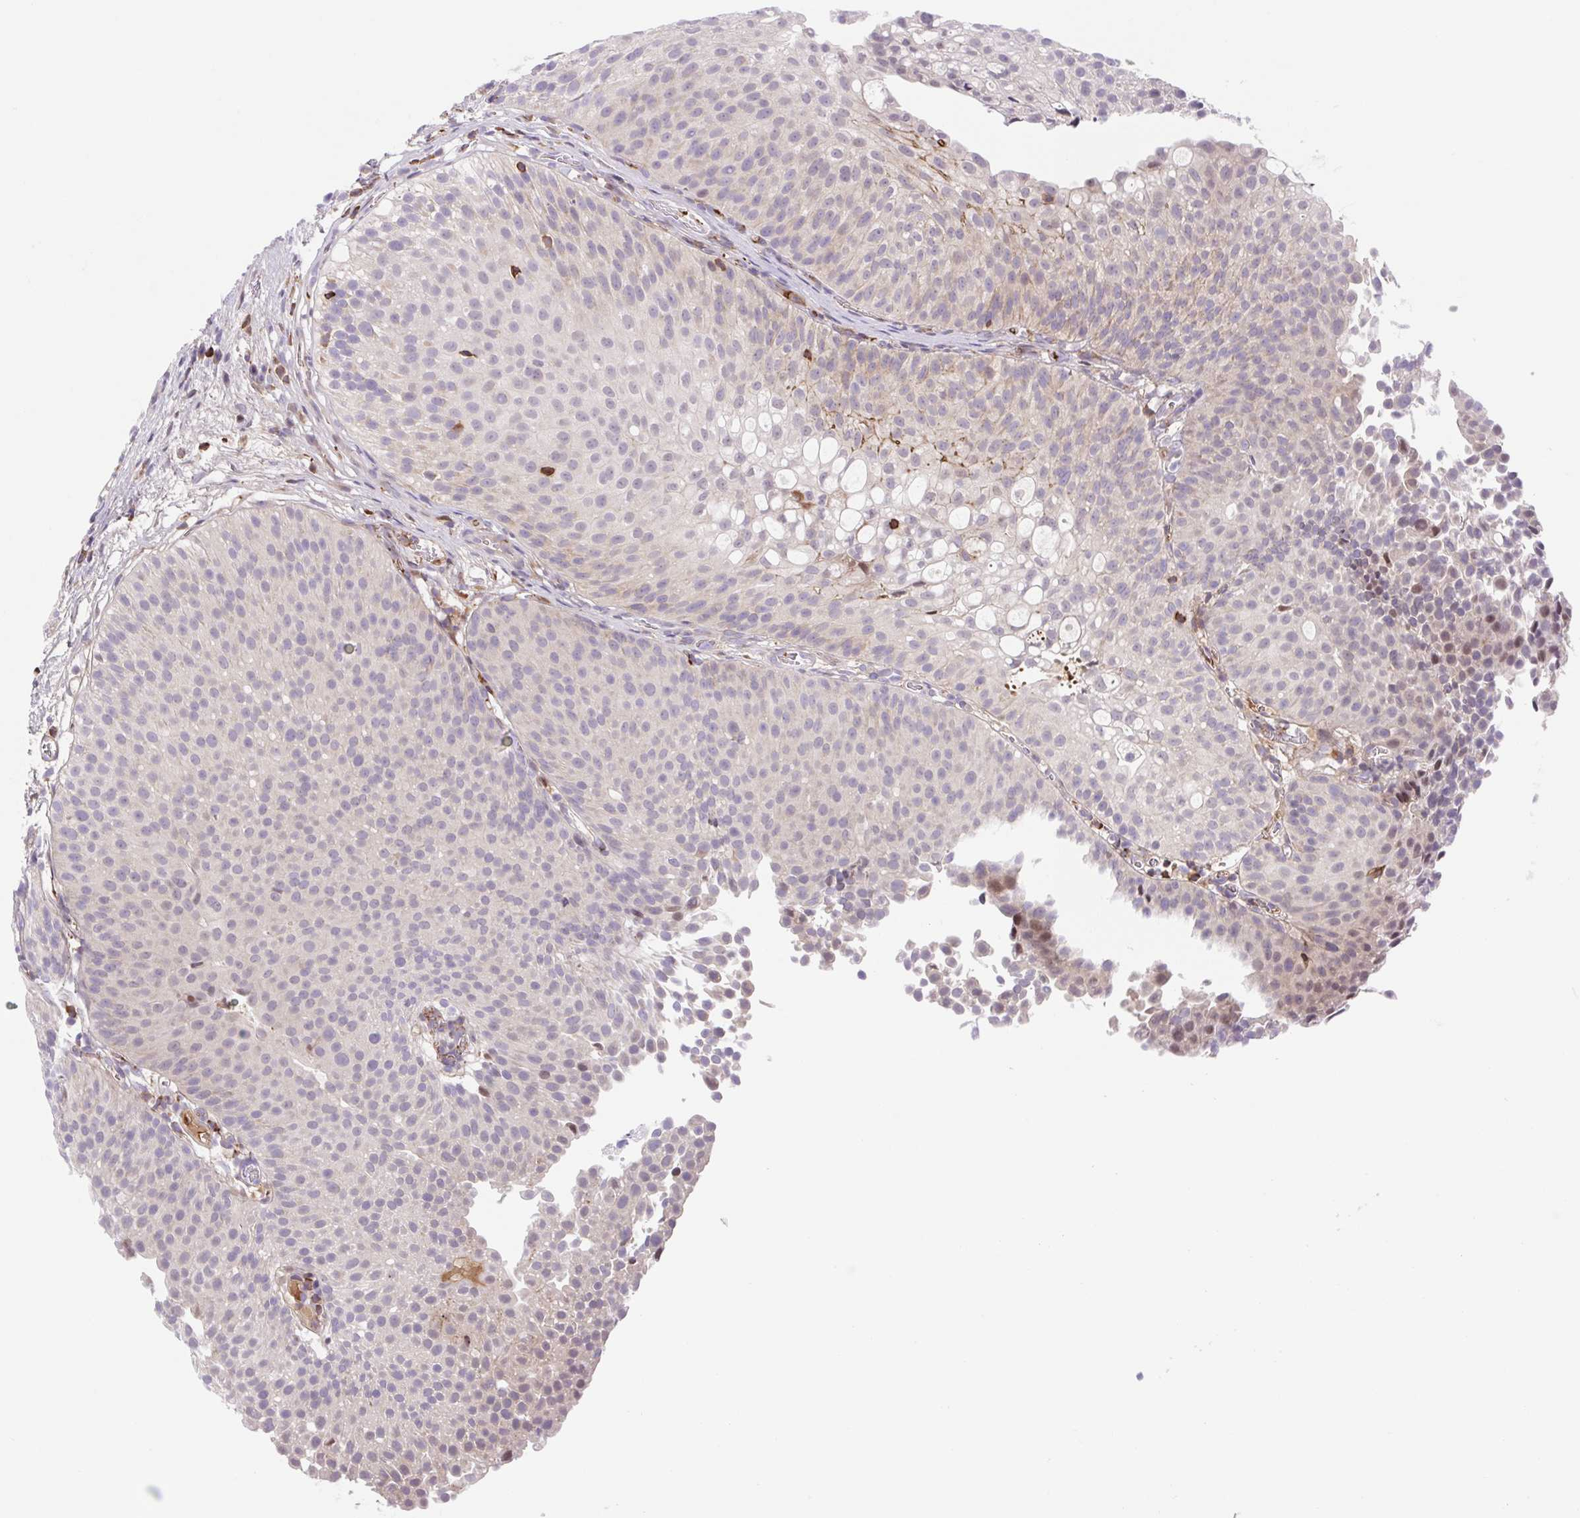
{"staining": {"intensity": "negative", "quantity": "none", "location": "none"}, "tissue": "urothelial cancer", "cell_type": "Tumor cells", "image_type": "cancer", "snomed": [{"axis": "morphology", "description": "Urothelial carcinoma, Low grade"}, {"axis": "topography", "description": "Urinary bladder"}], "caption": "Immunohistochemical staining of urothelial cancer exhibits no significant expression in tumor cells.", "gene": "TPRG1", "patient": {"sex": "male", "age": 80}}